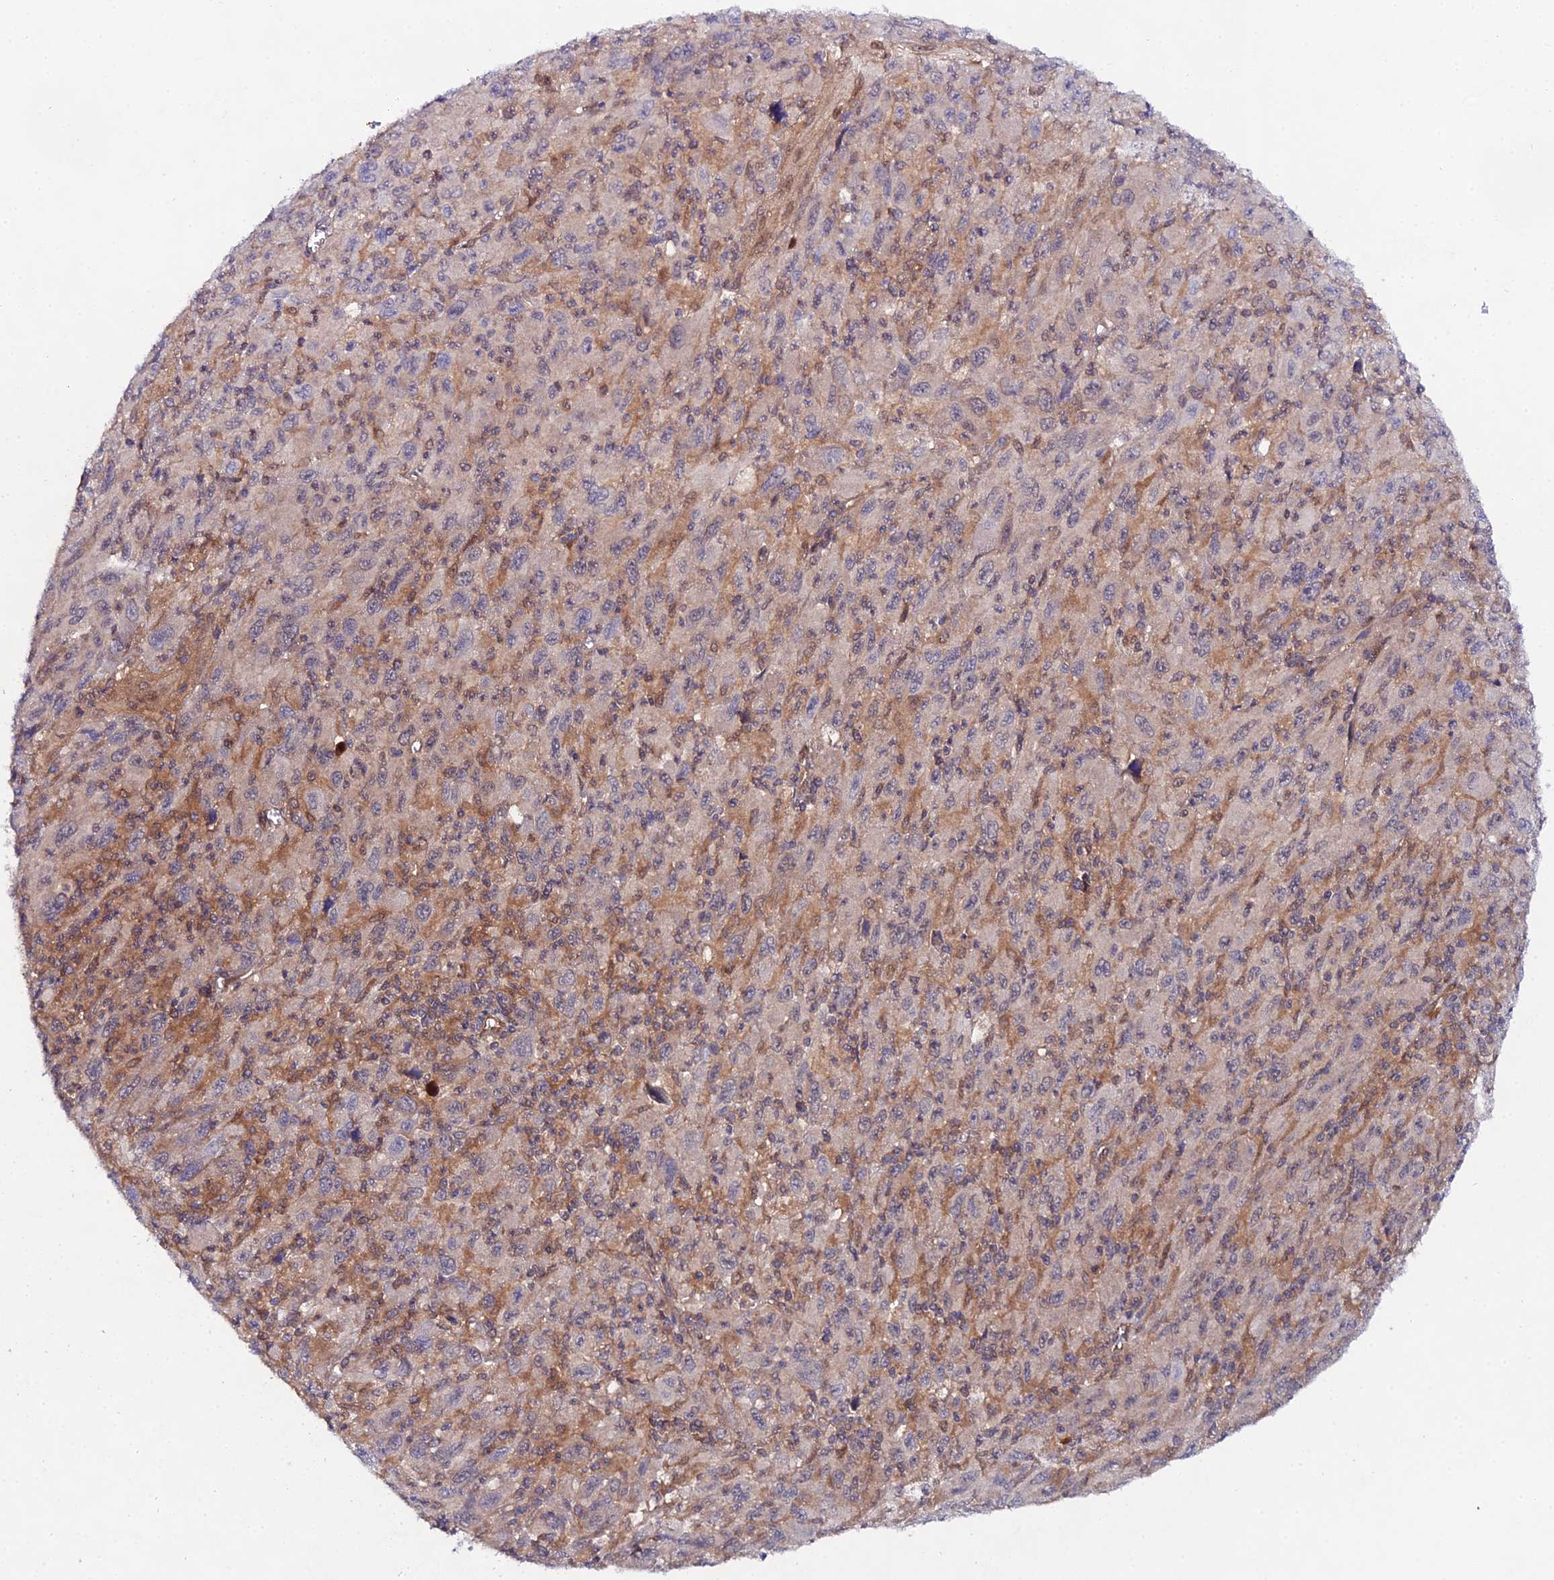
{"staining": {"intensity": "negative", "quantity": "none", "location": "none"}, "tissue": "melanoma", "cell_type": "Tumor cells", "image_type": "cancer", "snomed": [{"axis": "morphology", "description": "Malignant melanoma, Metastatic site"}, {"axis": "topography", "description": "Skin"}], "caption": "There is no significant positivity in tumor cells of melanoma. The staining was performed using DAB (3,3'-diaminobenzidine) to visualize the protein expression in brown, while the nuclei were stained in blue with hematoxylin (Magnification: 20x).", "gene": "PPP2R2C", "patient": {"sex": "female", "age": 56}}